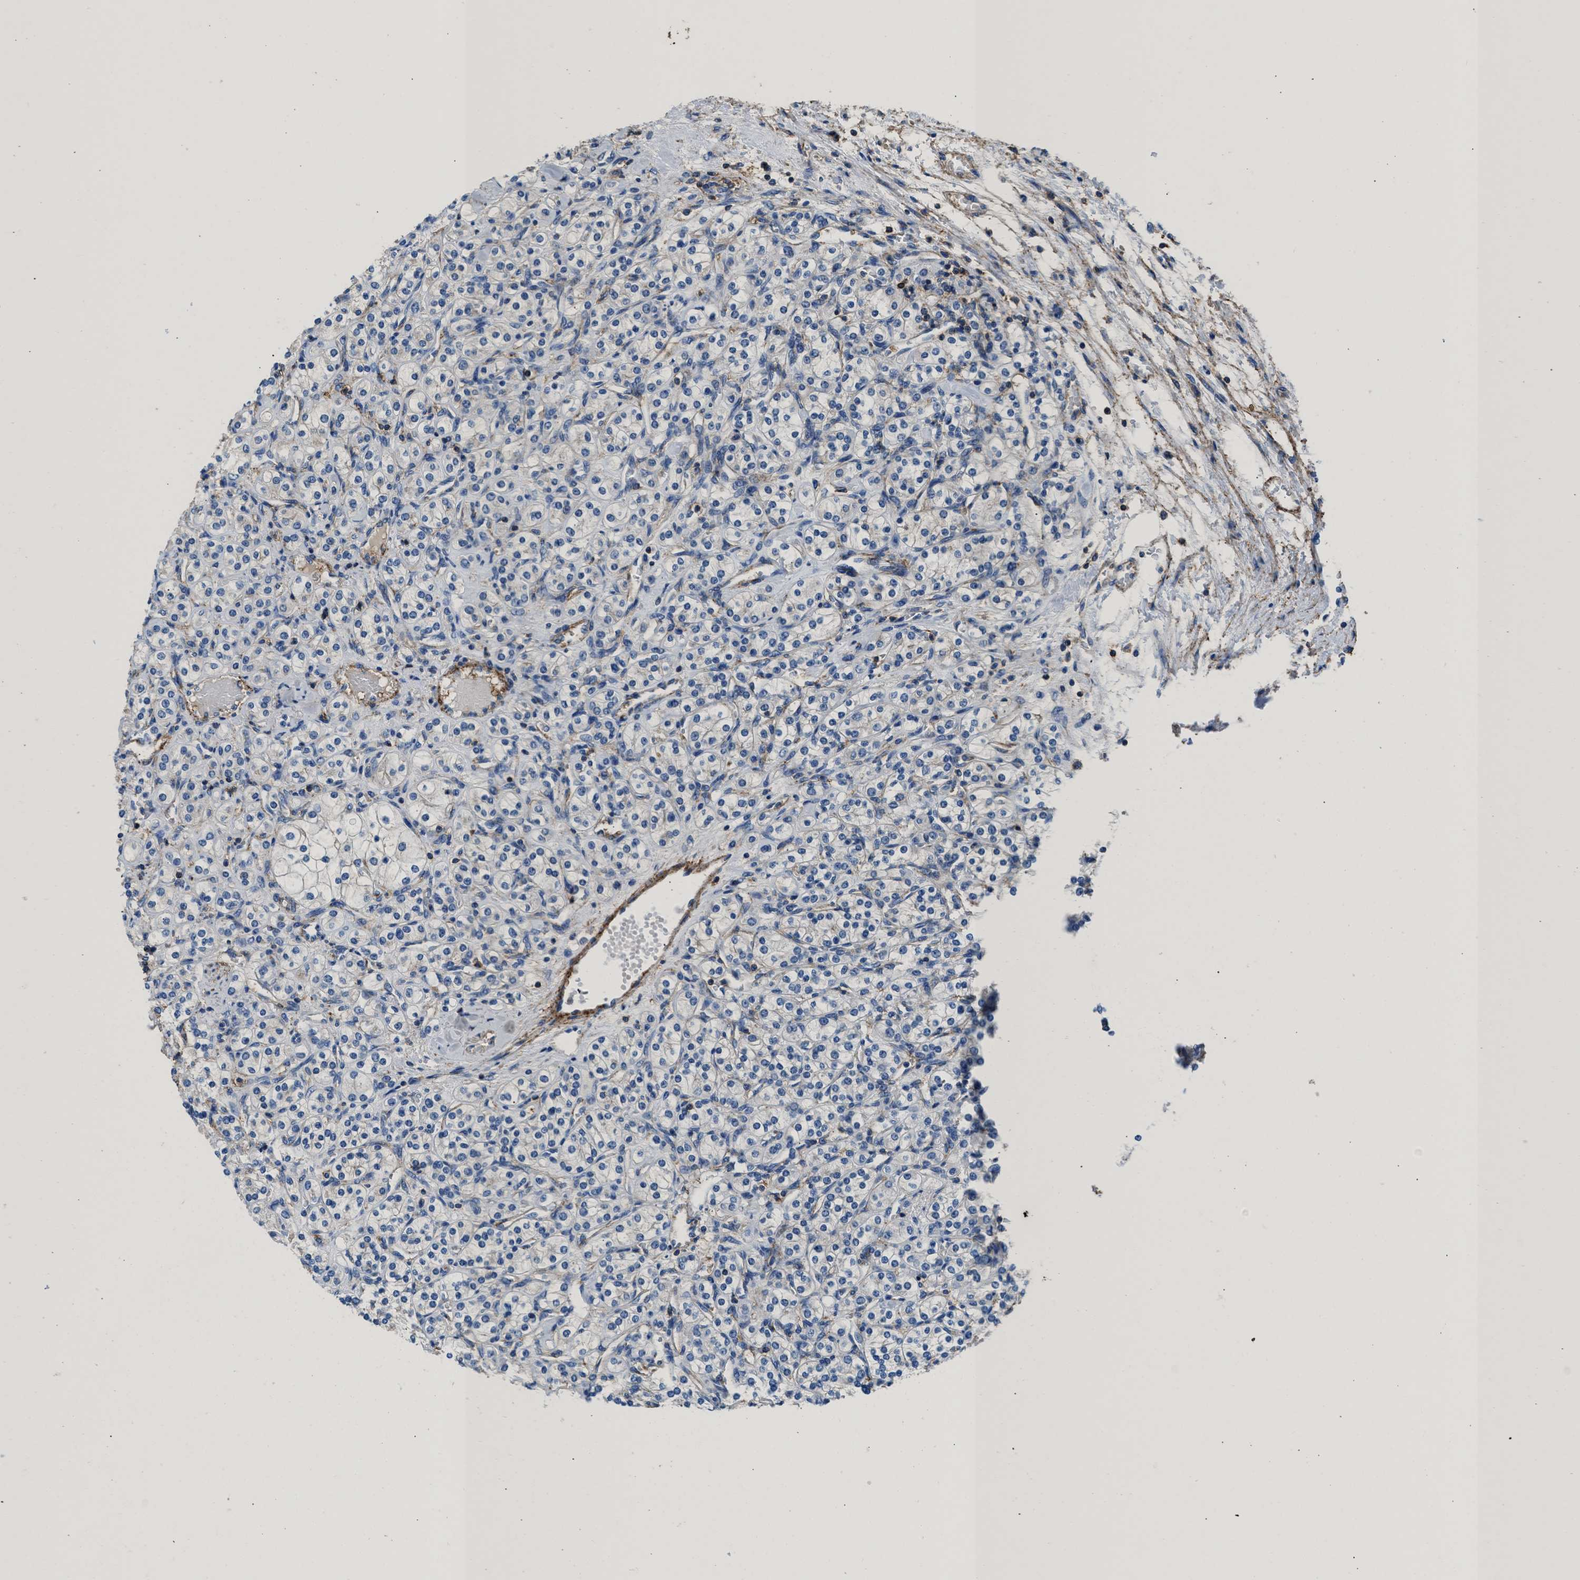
{"staining": {"intensity": "negative", "quantity": "none", "location": "none"}, "tissue": "renal cancer", "cell_type": "Tumor cells", "image_type": "cancer", "snomed": [{"axis": "morphology", "description": "Adenocarcinoma, NOS"}, {"axis": "topography", "description": "Kidney"}], "caption": "Histopathology image shows no protein expression in tumor cells of renal adenocarcinoma tissue. (DAB immunohistochemistry (IHC) visualized using brightfield microscopy, high magnification).", "gene": "KCNQ4", "patient": {"sex": "male", "age": 77}}